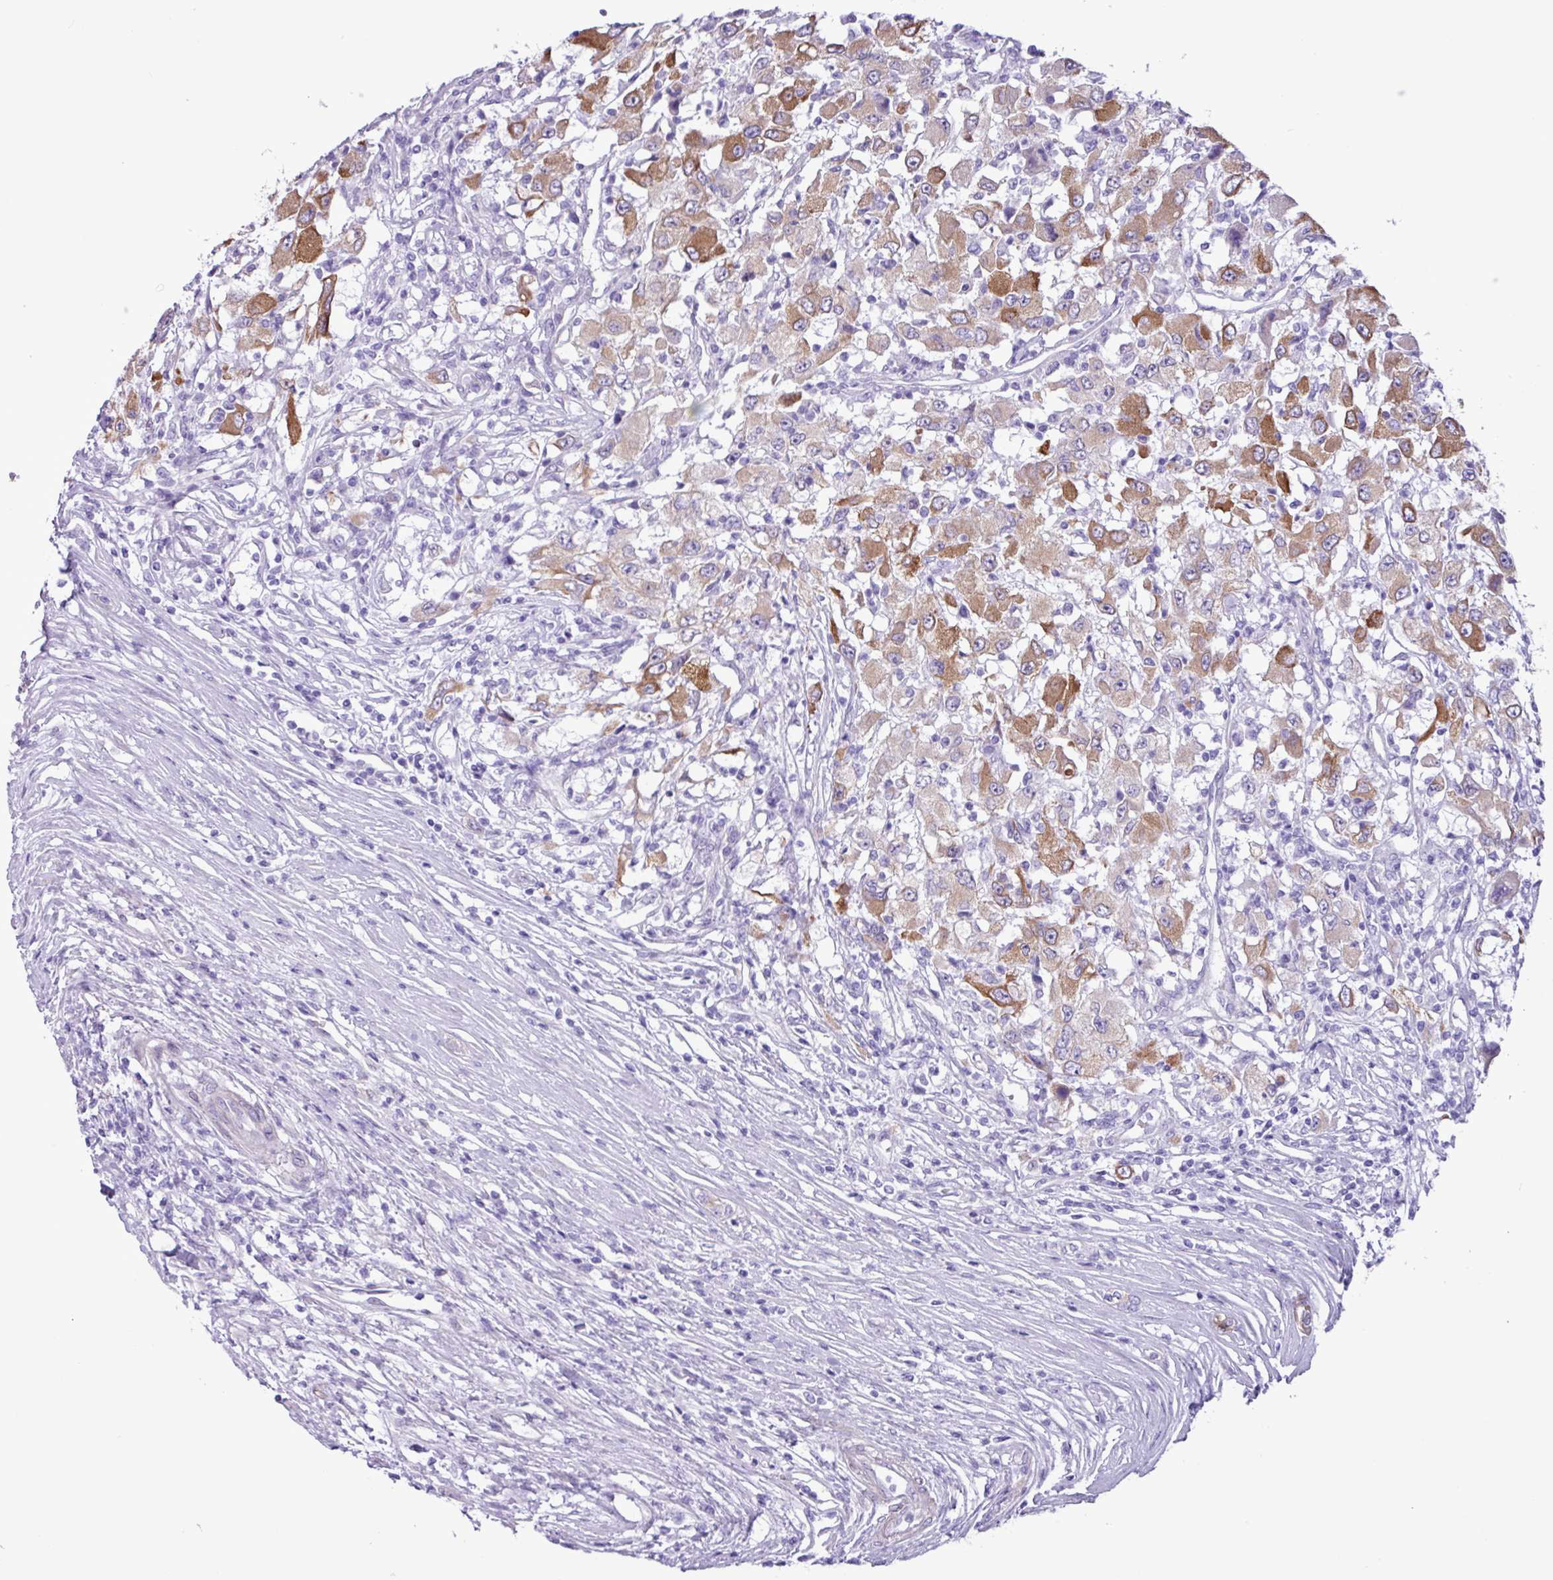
{"staining": {"intensity": "moderate", "quantity": "25%-75%", "location": "cytoplasmic/membranous"}, "tissue": "renal cancer", "cell_type": "Tumor cells", "image_type": "cancer", "snomed": [{"axis": "morphology", "description": "Adenocarcinoma, NOS"}, {"axis": "topography", "description": "Kidney"}], "caption": "A medium amount of moderate cytoplasmic/membranous expression is seen in about 25%-75% of tumor cells in renal cancer (adenocarcinoma) tissue.", "gene": "SLC38A1", "patient": {"sex": "female", "age": 67}}